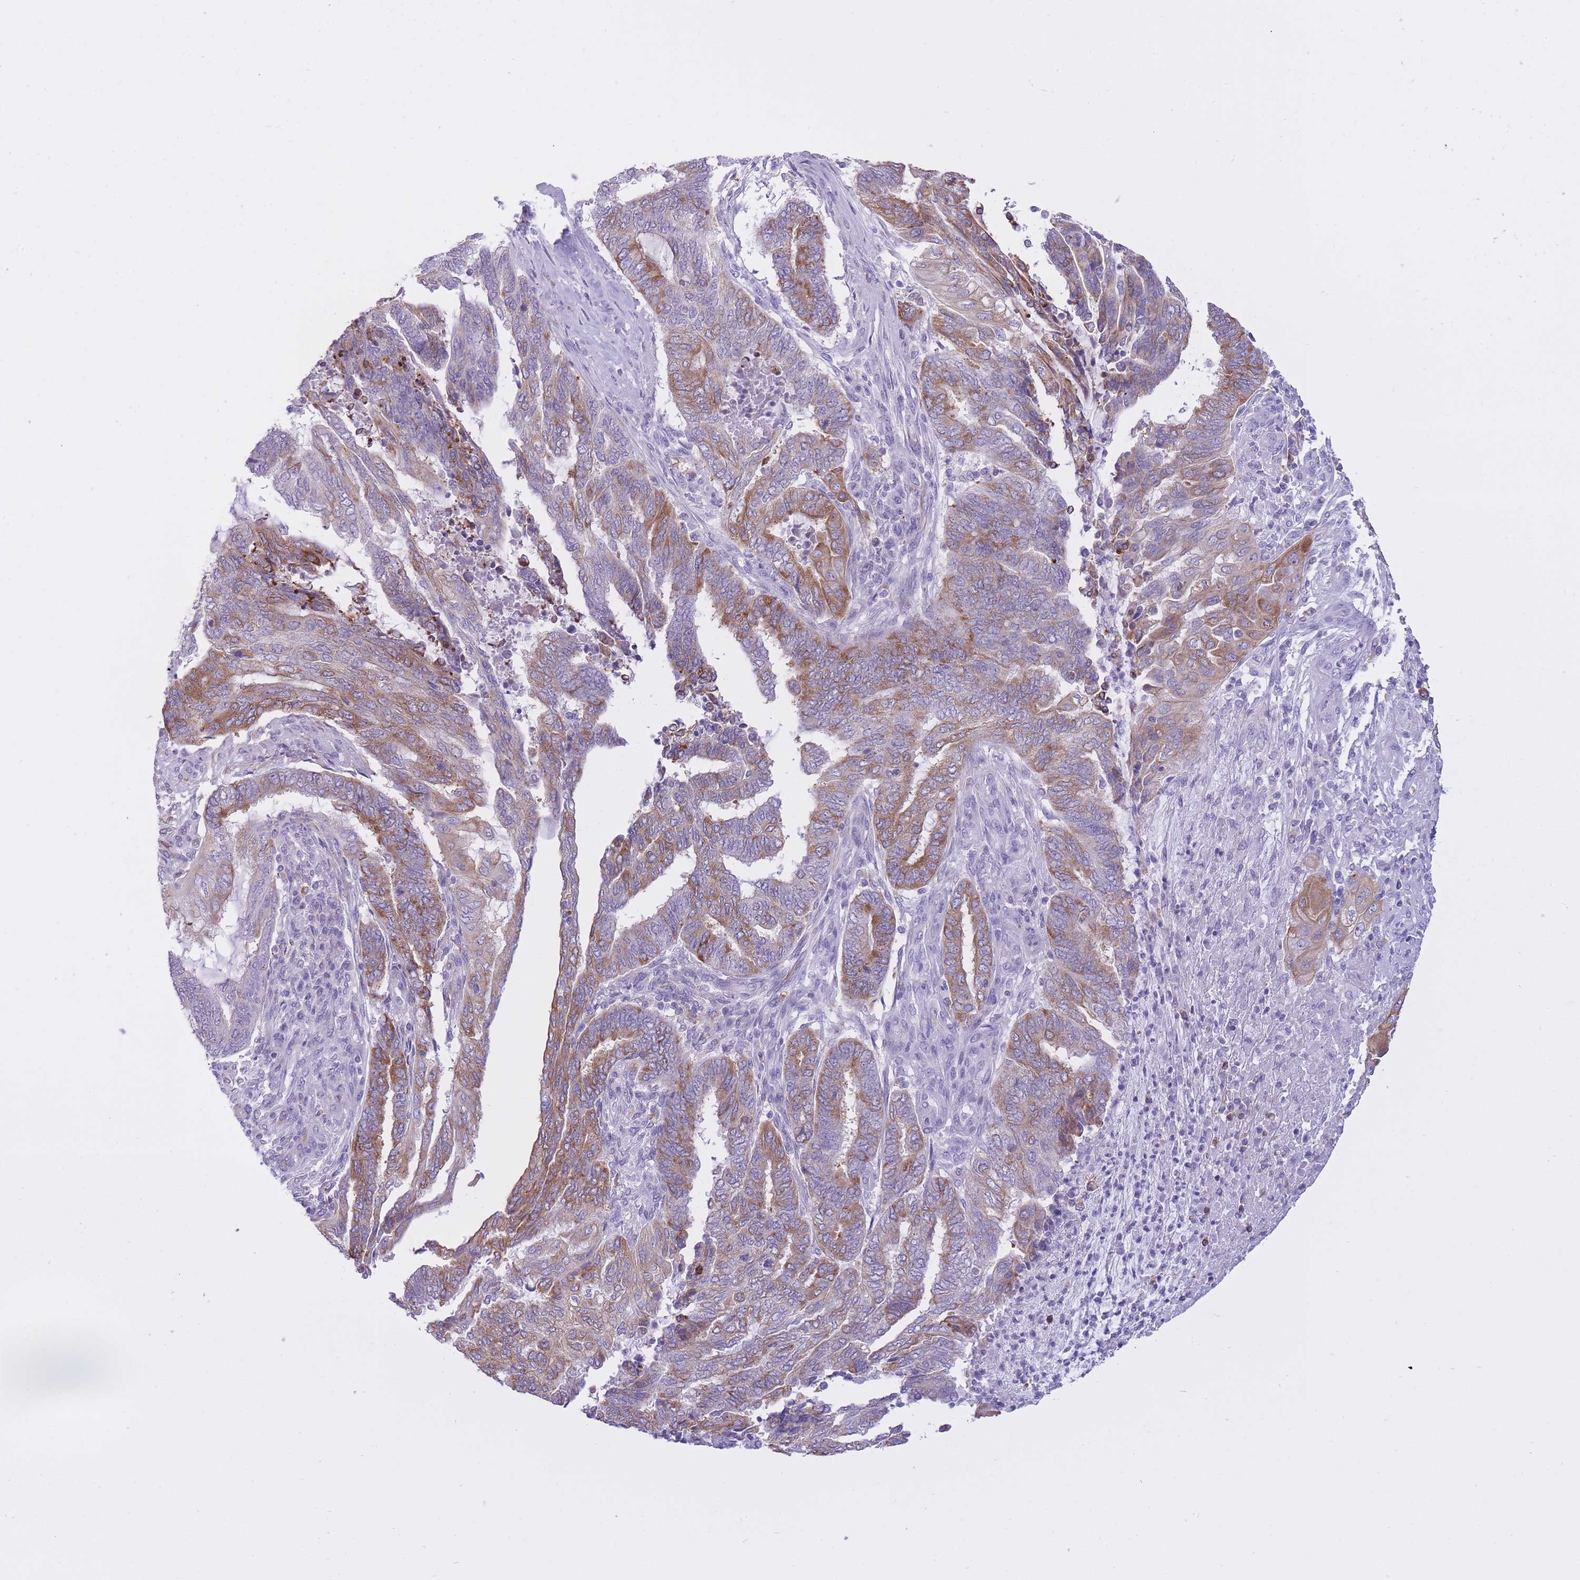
{"staining": {"intensity": "moderate", "quantity": "25%-75%", "location": "cytoplasmic/membranous"}, "tissue": "endometrial cancer", "cell_type": "Tumor cells", "image_type": "cancer", "snomed": [{"axis": "morphology", "description": "Adenocarcinoma, NOS"}, {"axis": "topography", "description": "Uterus"}, {"axis": "topography", "description": "Endometrium"}], "caption": "Protein staining by IHC exhibits moderate cytoplasmic/membranous staining in about 25%-75% of tumor cells in adenocarcinoma (endometrial). Using DAB (3,3'-diaminobenzidine) (brown) and hematoxylin (blue) stains, captured at high magnification using brightfield microscopy.", "gene": "ZNF501", "patient": {"sex": "female", "age": 70}}